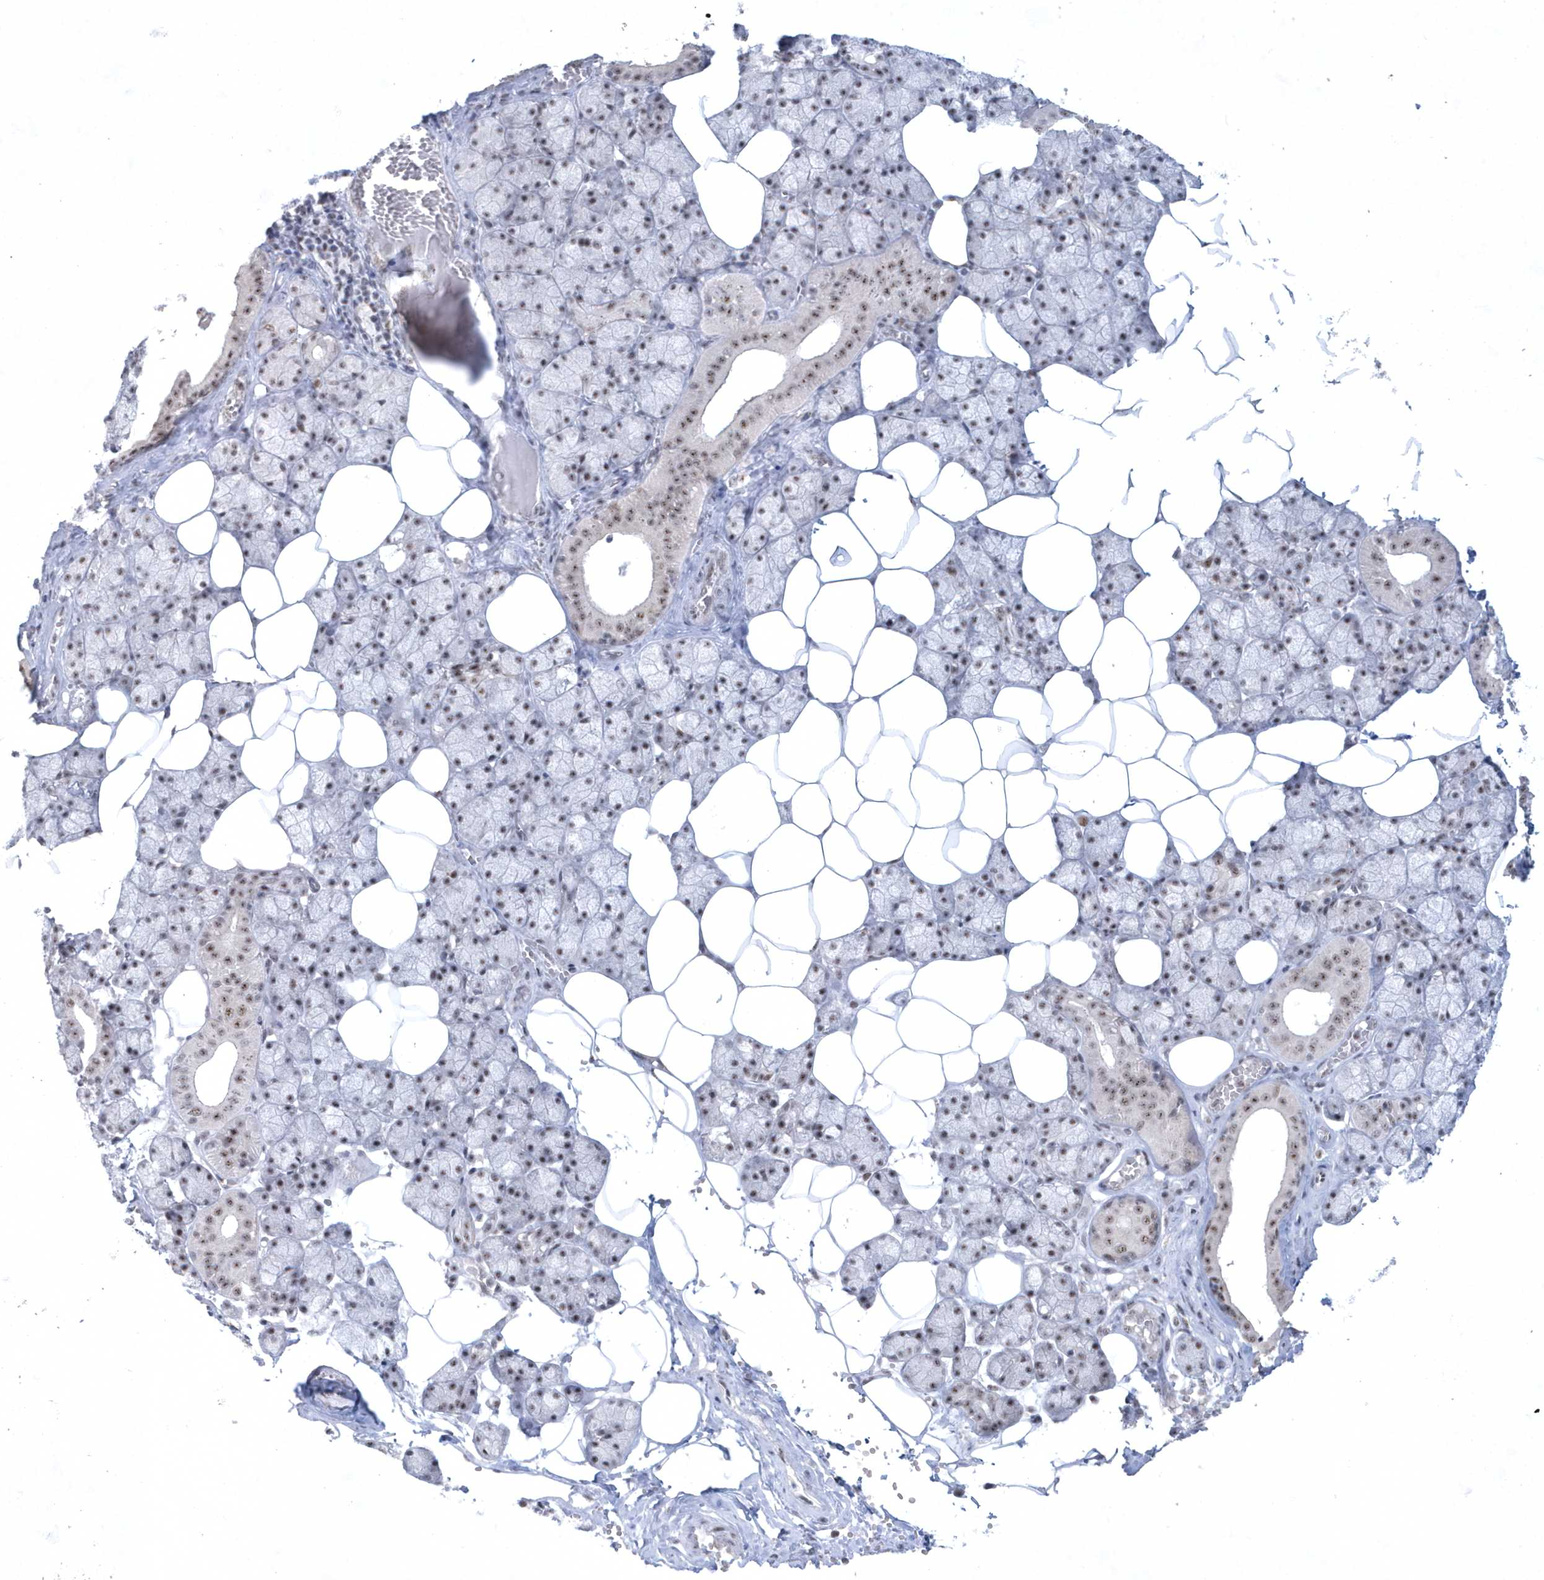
{"staining": {"intensity": "weak", "quantity": "25%-75%", "location": "nuclear"}, "tissue": "salivary gland", "cell_type": "Glandular cells", "image_type": "normal", "snomed": [{"axis": "morphology", "description": "Normal tissue, NOS"}, {"axis": "topography", "description": "Salivary gland"}], "caption": "DAB (3,3'-diaminobenzidine) immunohistochemical staining of normal human salivary gland exhibits weak nuclear protein expression in about 25%-75% of glandular cells.", "gene": "KDM6B", "patient": {"sex": "male", "age": 62}}